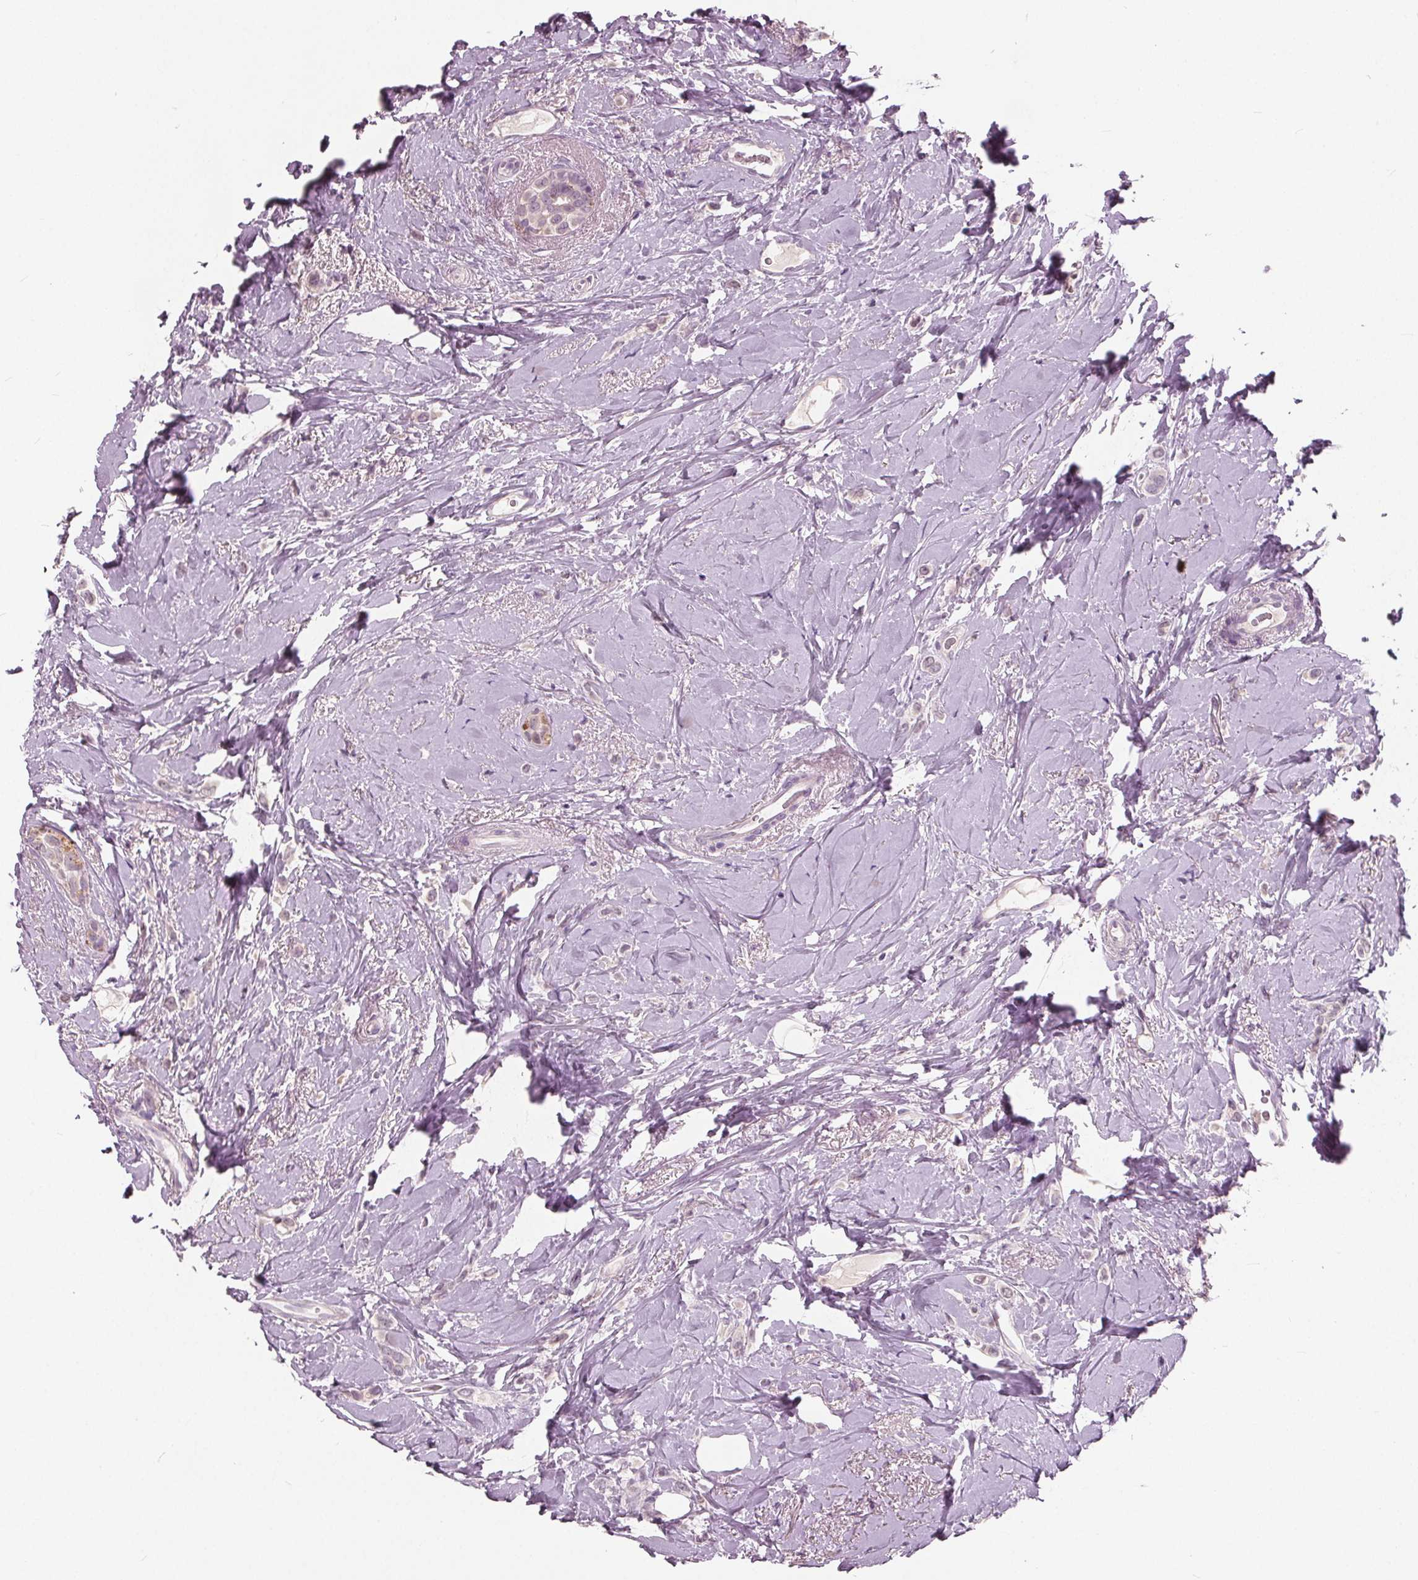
{"staining": {"intensity": "negative", "quantity": "none", "location": "none"}, "tissue": "breast cancer", "cell_type": "Tumor cells", "image_type": "cancer", "snomed": [{"axis": "morphology", "description": "Lobular carcinoma"}, {"axis": "topography", "description": "Breast"}], "caption": "IHC micrograph of breast lobular carcinoma stained for a protein (brown), which shows no positivity in tumor cells. (DAB immunohistochemistry, high magnification).", "gene": "TKFC", "patient": {"sex": "female", "age": 66}}